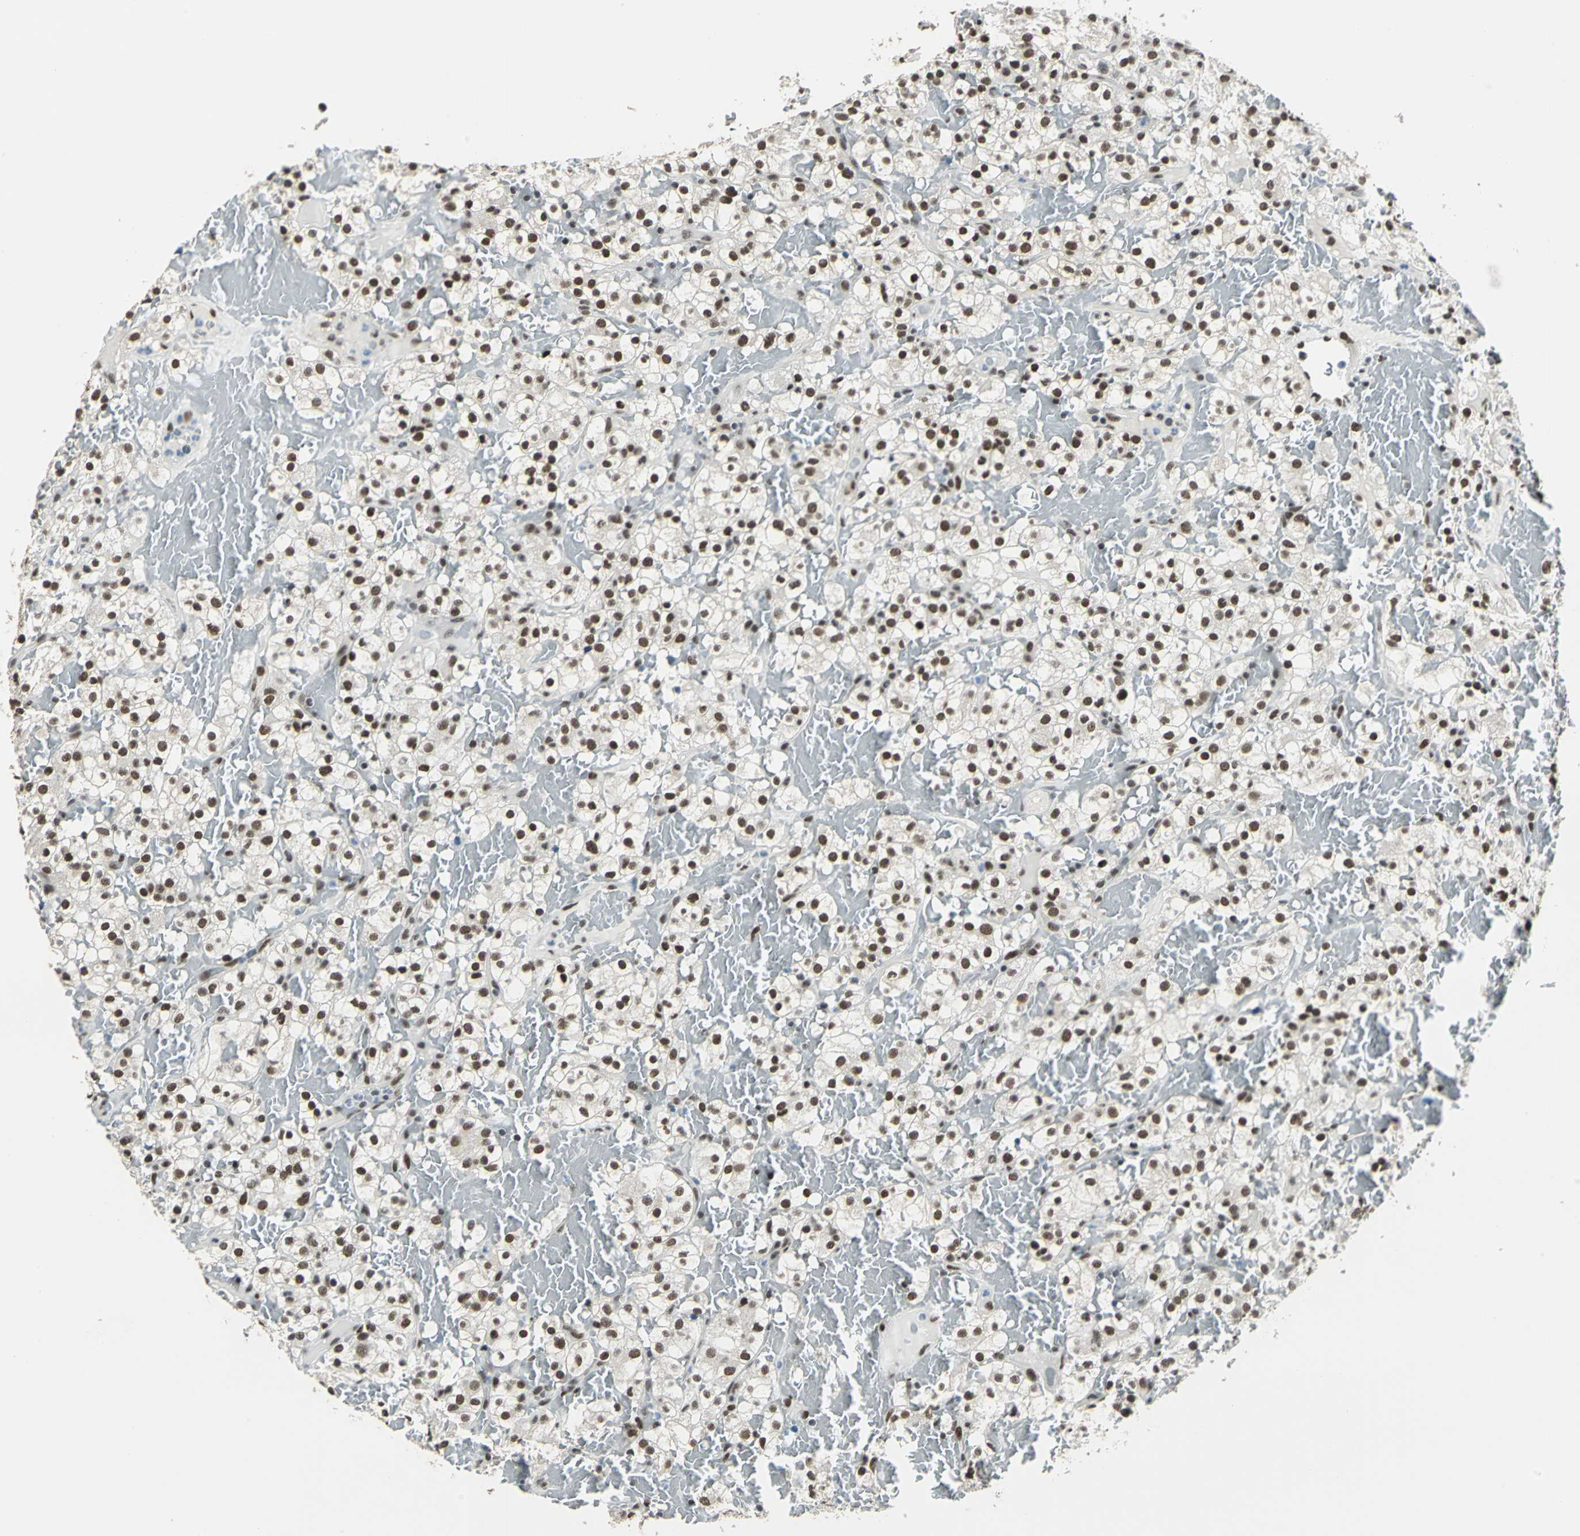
{"staining": {"intensity": "strong", "quantity": ">75%", "location": "nuclear"}, "tissue": "renal cancer", "cell_type": "Tumor cells", "image_type": "cancer", "snomed": [{"axis": "morphology", "description": "Normal tissue, NOS"}, {"axis": "morphology", "description": "Adenocarcinoma, NOS"}, {"axis": "topography", "description": "Kidney"}], "caption": "High-magnification brightfield microscopy of renal adenocarcinoma stained with DAB (brown) and counterstained with hematoxylin (blue). tumor cells exhibit strong nuclear expression is present in about>75% of cells.", "gene": "ADNP", "patient": {"sex": "female", "age": 72}}